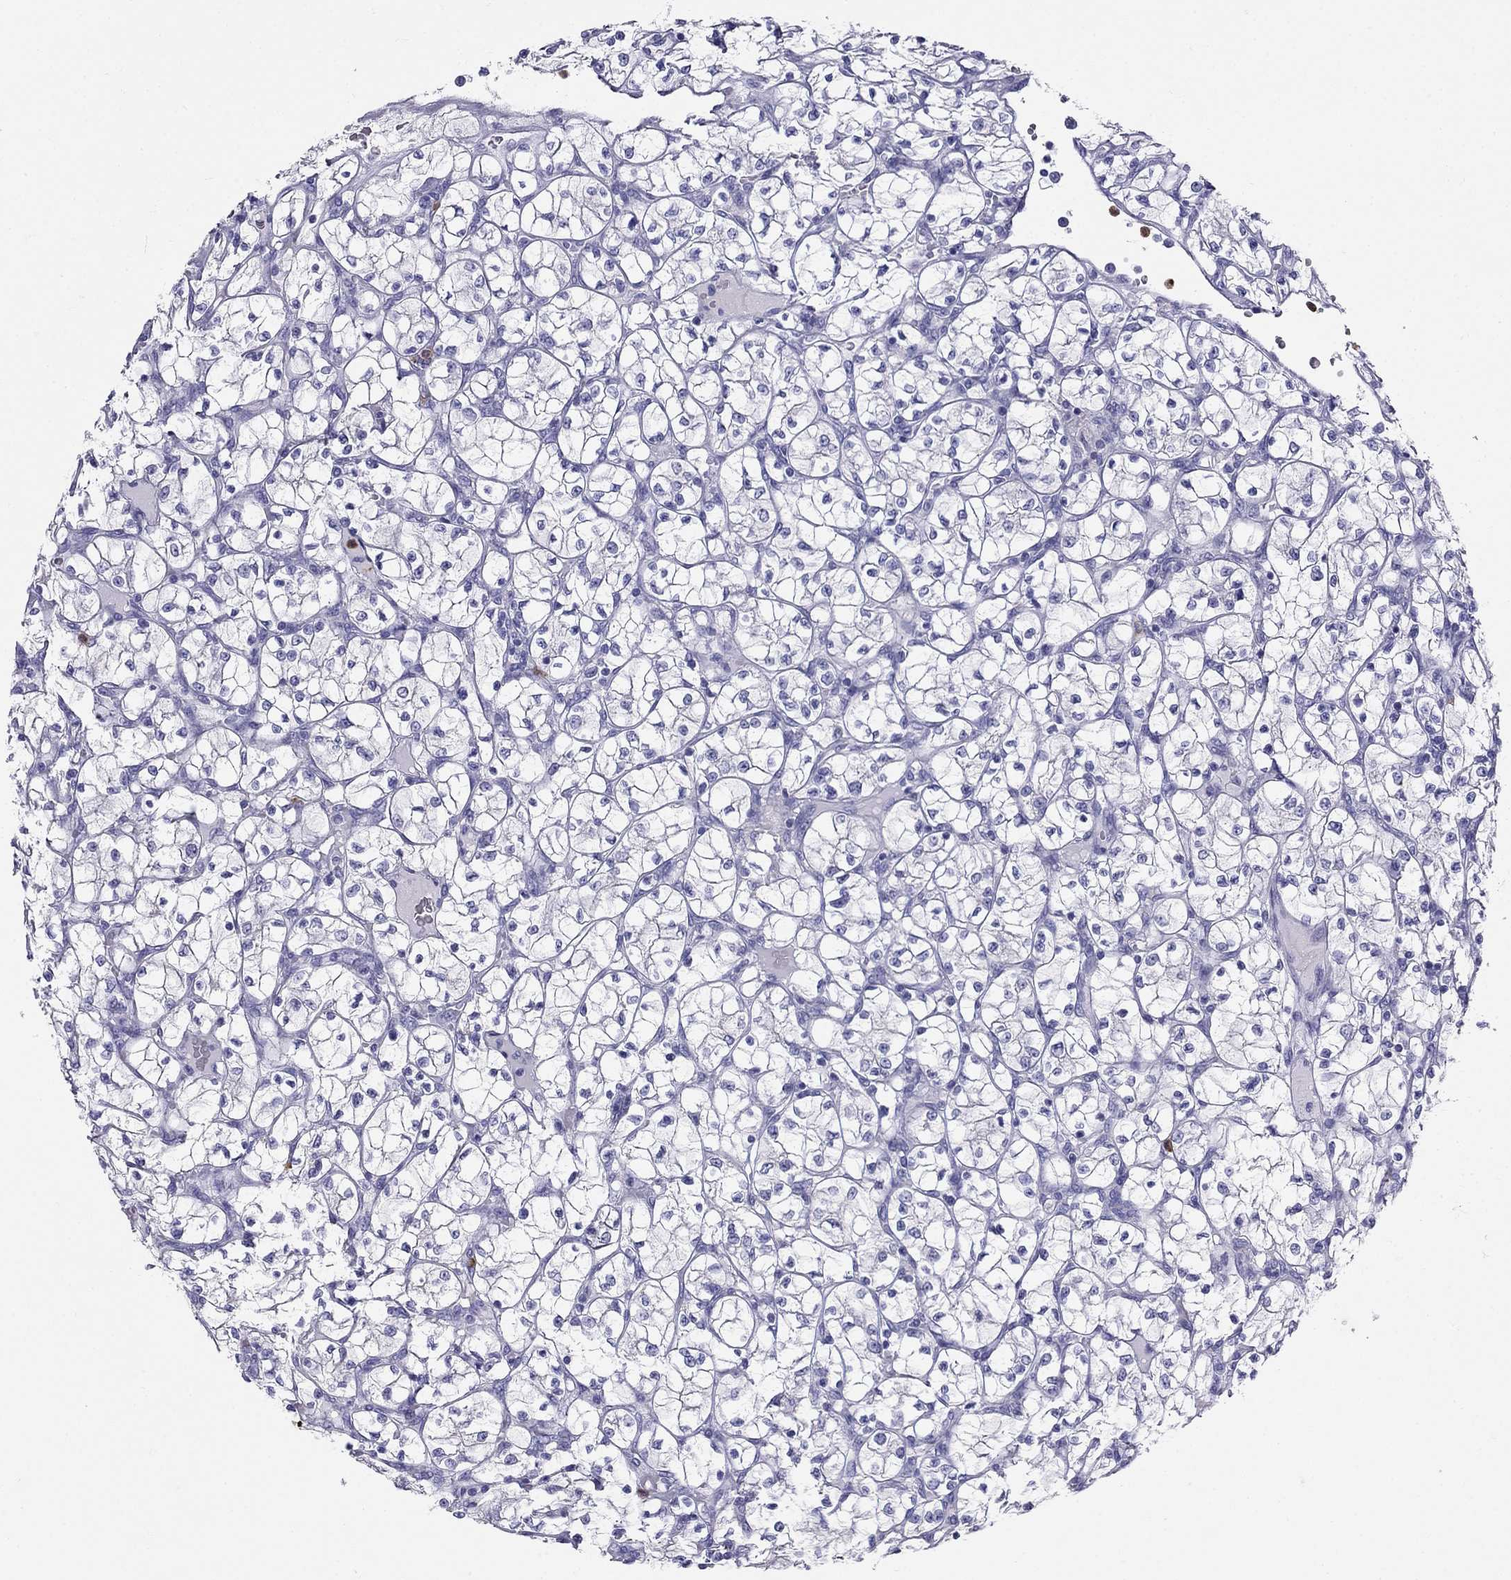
{"staining": {"intensity": "negative", "quantity": "none", "location": "none"}, "tissue": "renal cancer", "cell_type": "Tumor cells", "image_type": "cancer", "snomed": [{"axis": "morphology", "description": "Adenocarcinoma, NOS"}, {"axis": "topography", "description": "Kidney"}], "caption": "Tumor cells show no significant positivity in adenocarcinoma (renal).", "gene": "PPP1R36", "patient": {"sex": "female", "age": 64}}